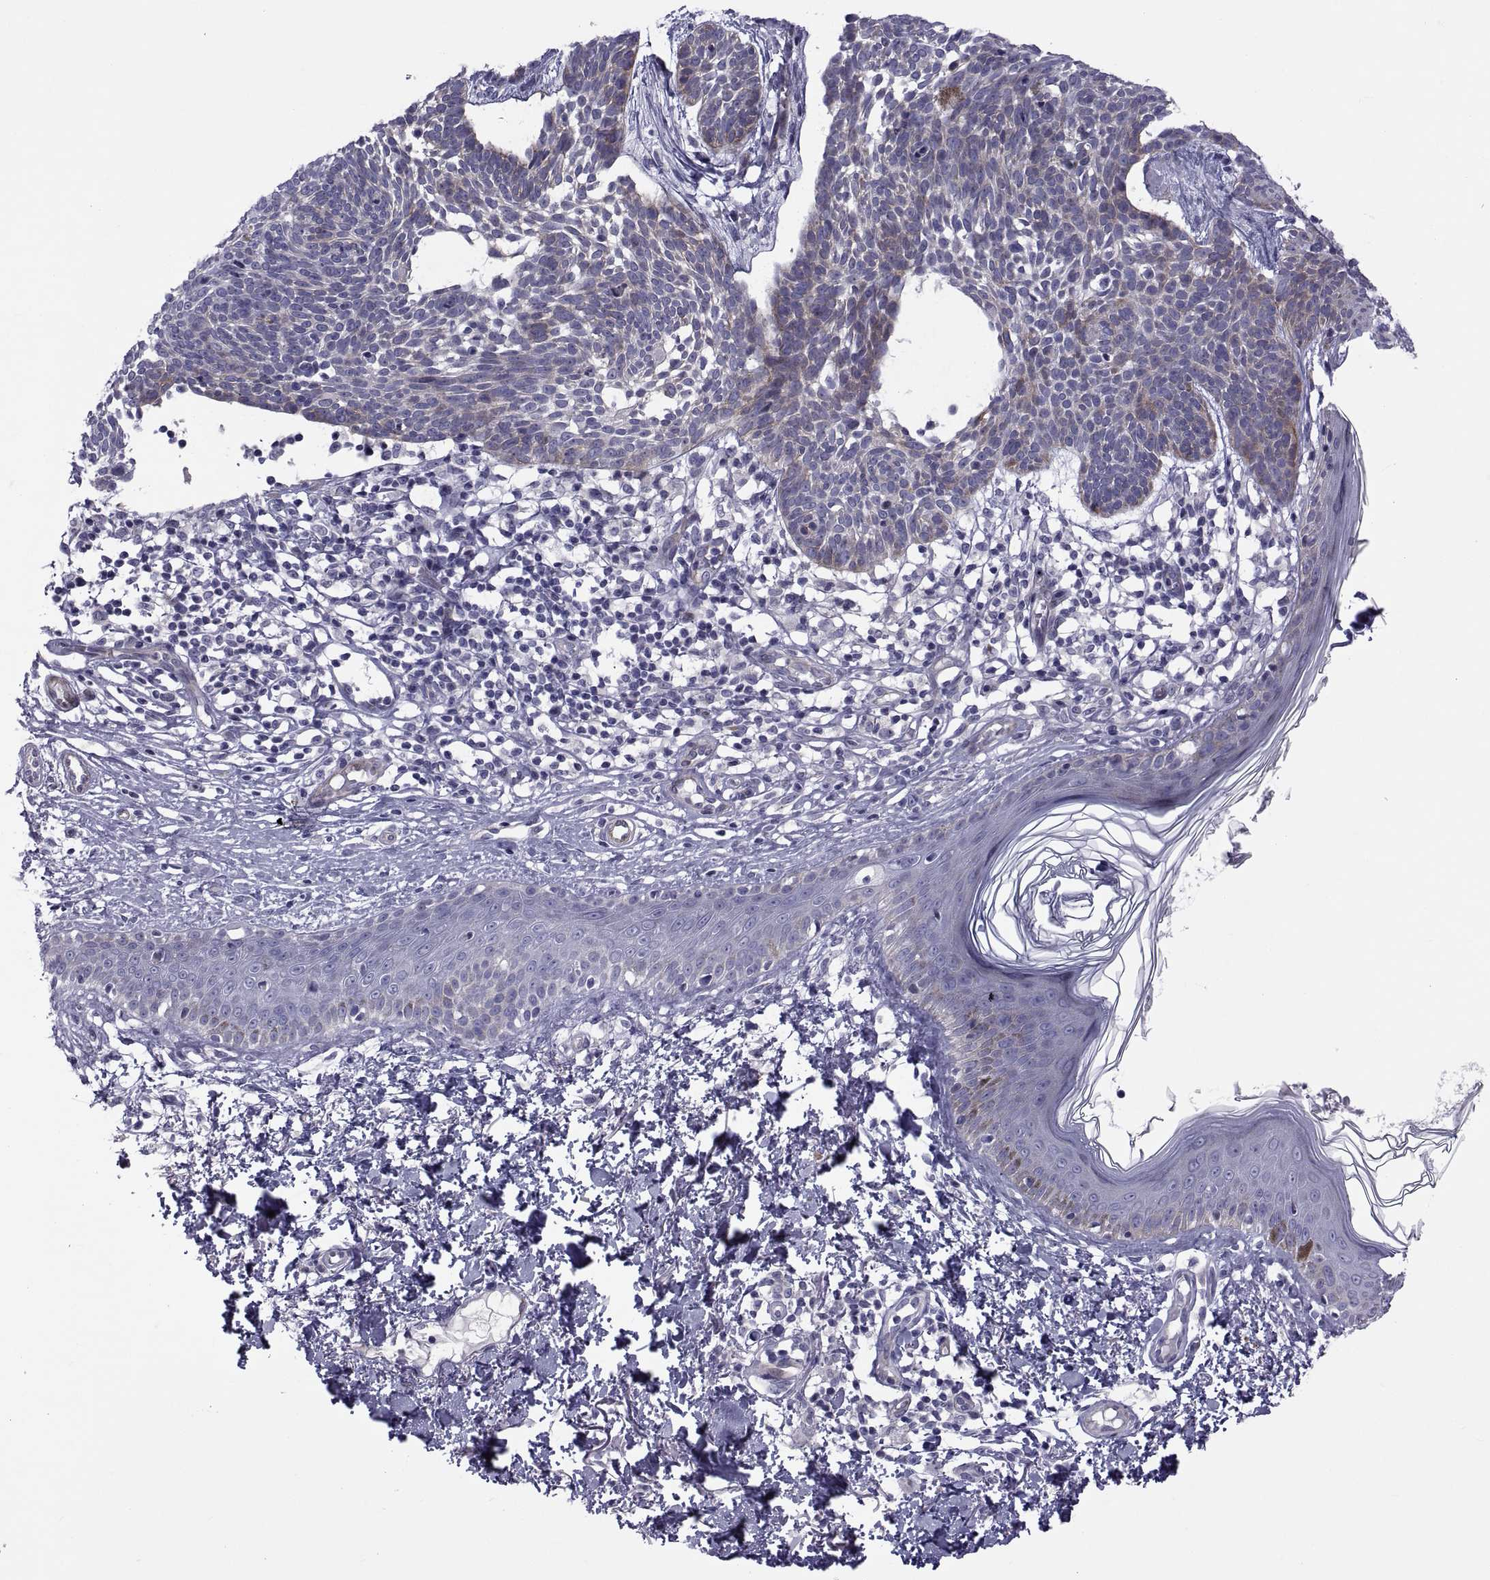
{"staining": {"intensity": "weak", "quantity": "<25%", "location": "cytoplasmic/membranous"}, "tissue": "skin cancer", "cell_type": "Tumor cells", "image_type": "cancer", "snomed": [{"axis": "morphology", "description": "Basal cell carcinoma"}, {"axis": "topography", "description": "Skin"}], "caption": "This is an IHC photomicrograph of basal cell carcinoma (skin). There is no expression in tumor cells.", "gene": "TMEM158", "patient": {"sex": "male", "age": 85}}